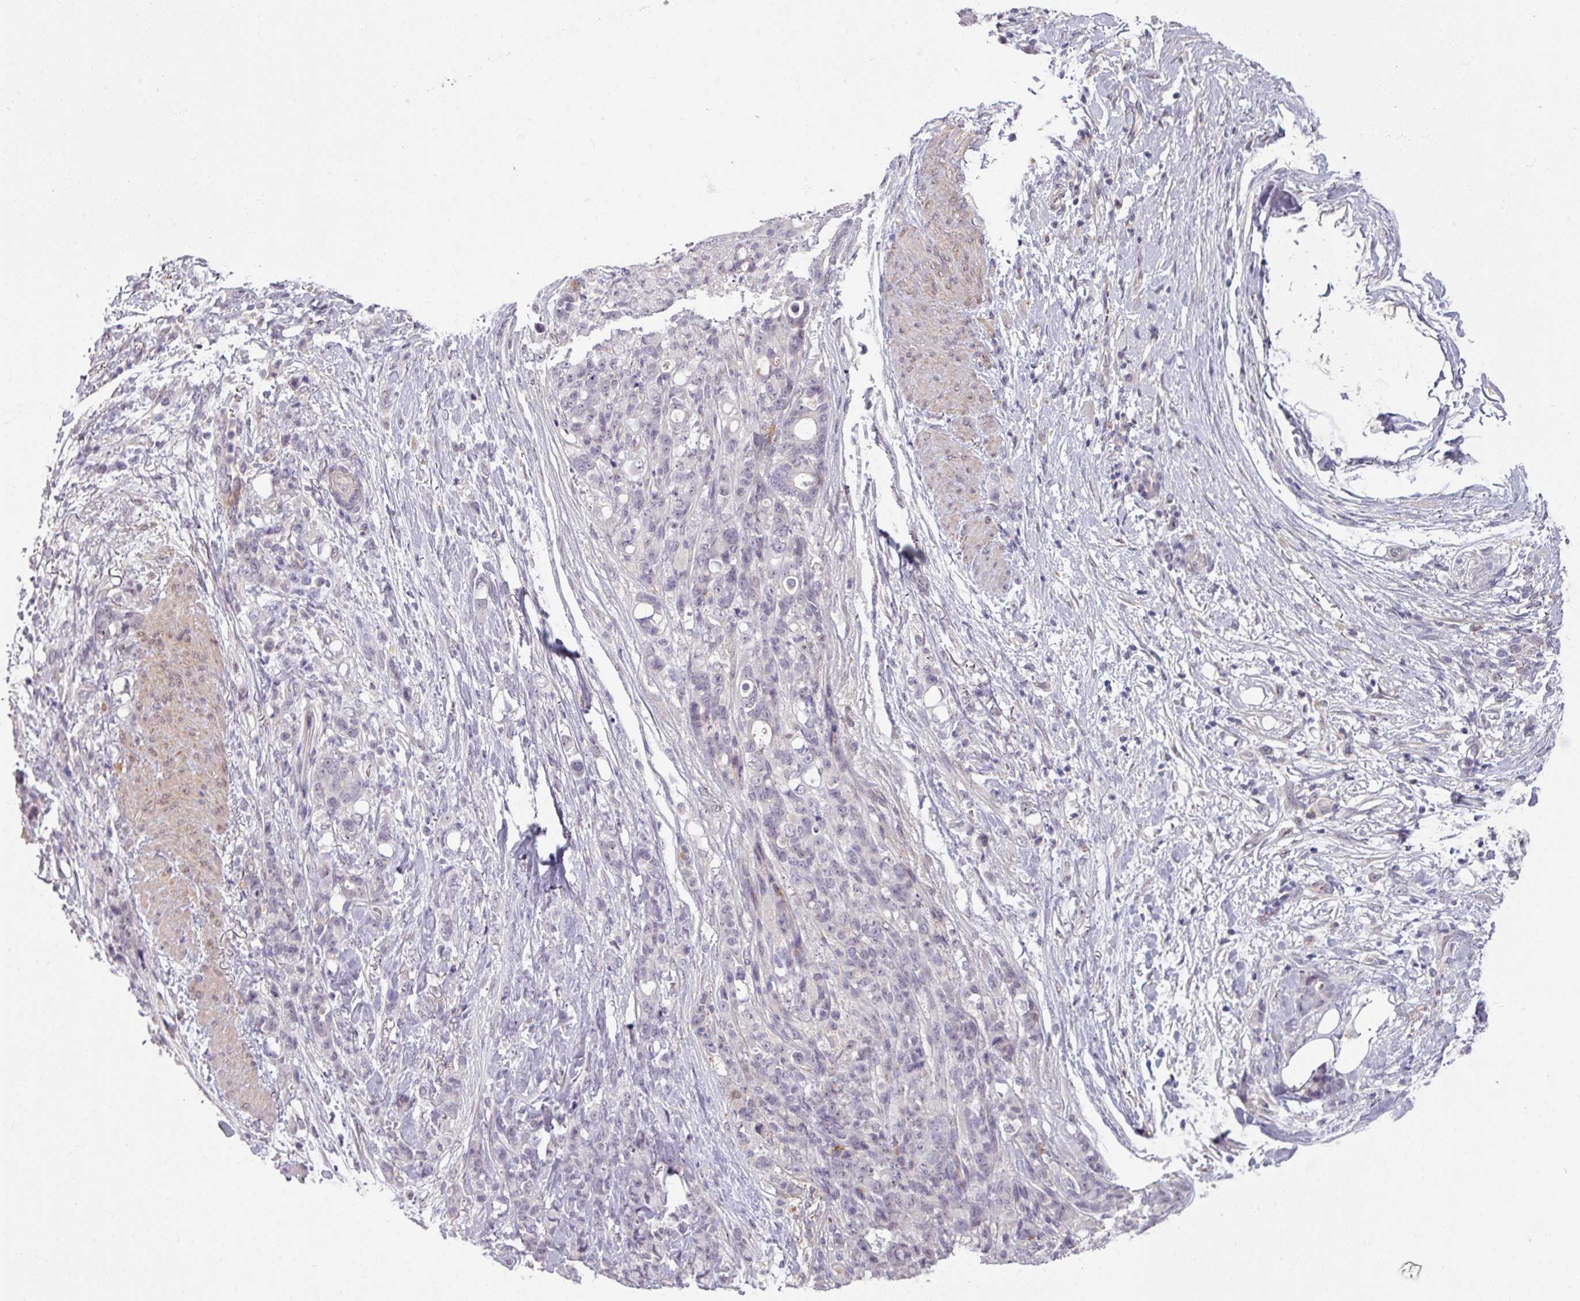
{"staining": {"intensity": "negative", "quantity": "none", "location": "none"}, "tissue": "stomach cancer", "cell_type": "Tumor cells", "image_type": "cancer", "snomed": [{"axis": "morphology", "description": "Normal tissue, NOS"}, {"axis": "morphology", "description": "Adenocarcinoma, NOS"}, {"axis": "topography", "description": "Stomach"}], "caption": "Immunohistochemistry (IHC) histopathology image of stomach cancer stained for a protein (brown), which demonstrates no positivity in tumor cells.", "gene": "UVSSA", "patient": {"sex": "female", "age": 79}}